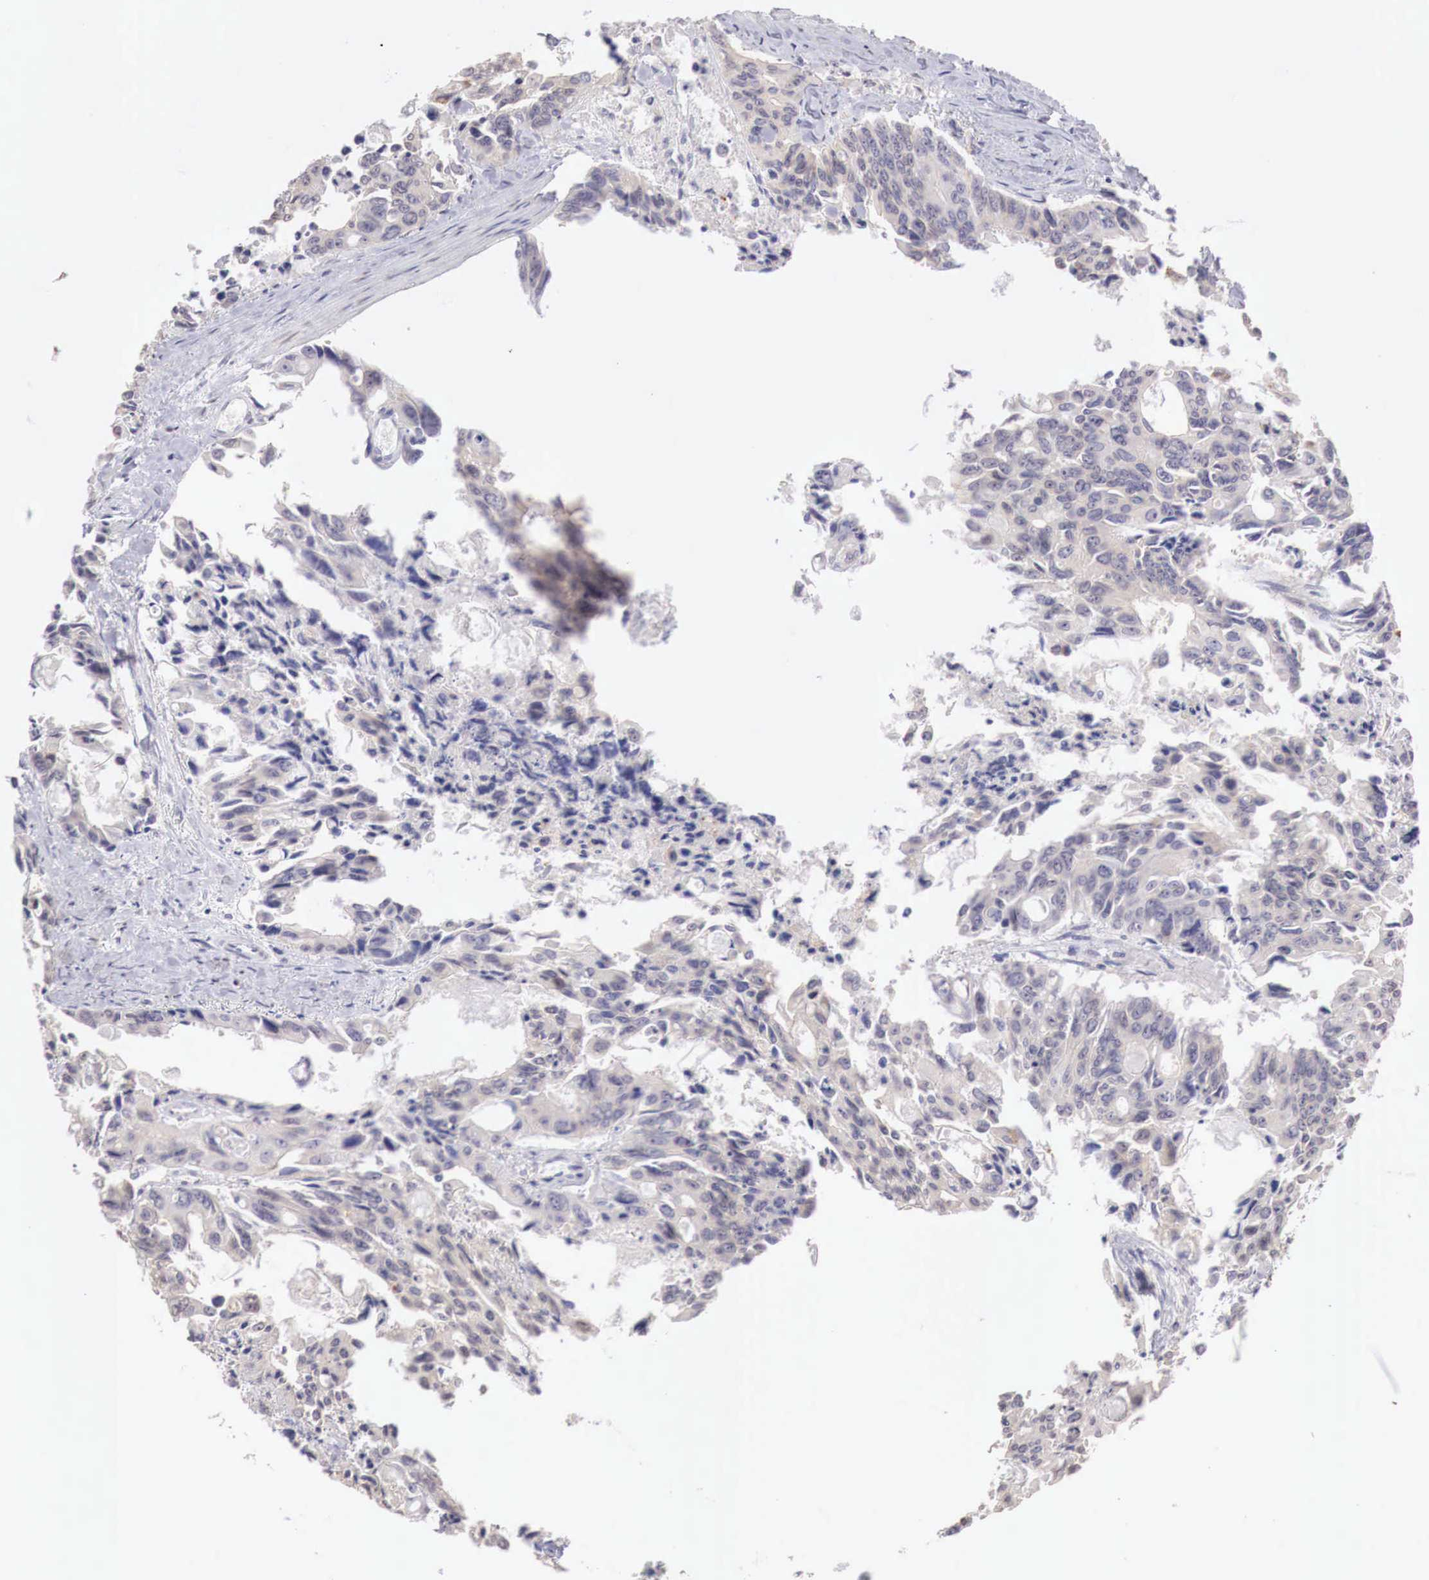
{"staining": {"intensity": "weak", "quantity": "<25%", "location": "cytoplasmic/membranous"}, "tissue": "colorectal cancer", "cell_type": "Tumor cells", "image_type": "cancer", "snomed": [{"axis": "morphology", "description": "Adenocarcinoma, NOS"}, {"axis": "topography", "description": "Rectum"}], "caption": "DAB immunohistochemical staining of human colorectal cancer (adenocarcinoma) demonstrates no significant expression in tumor cells.", "gene": "XPNPEP2", "patient": {"sex": "male", "age": 76}}